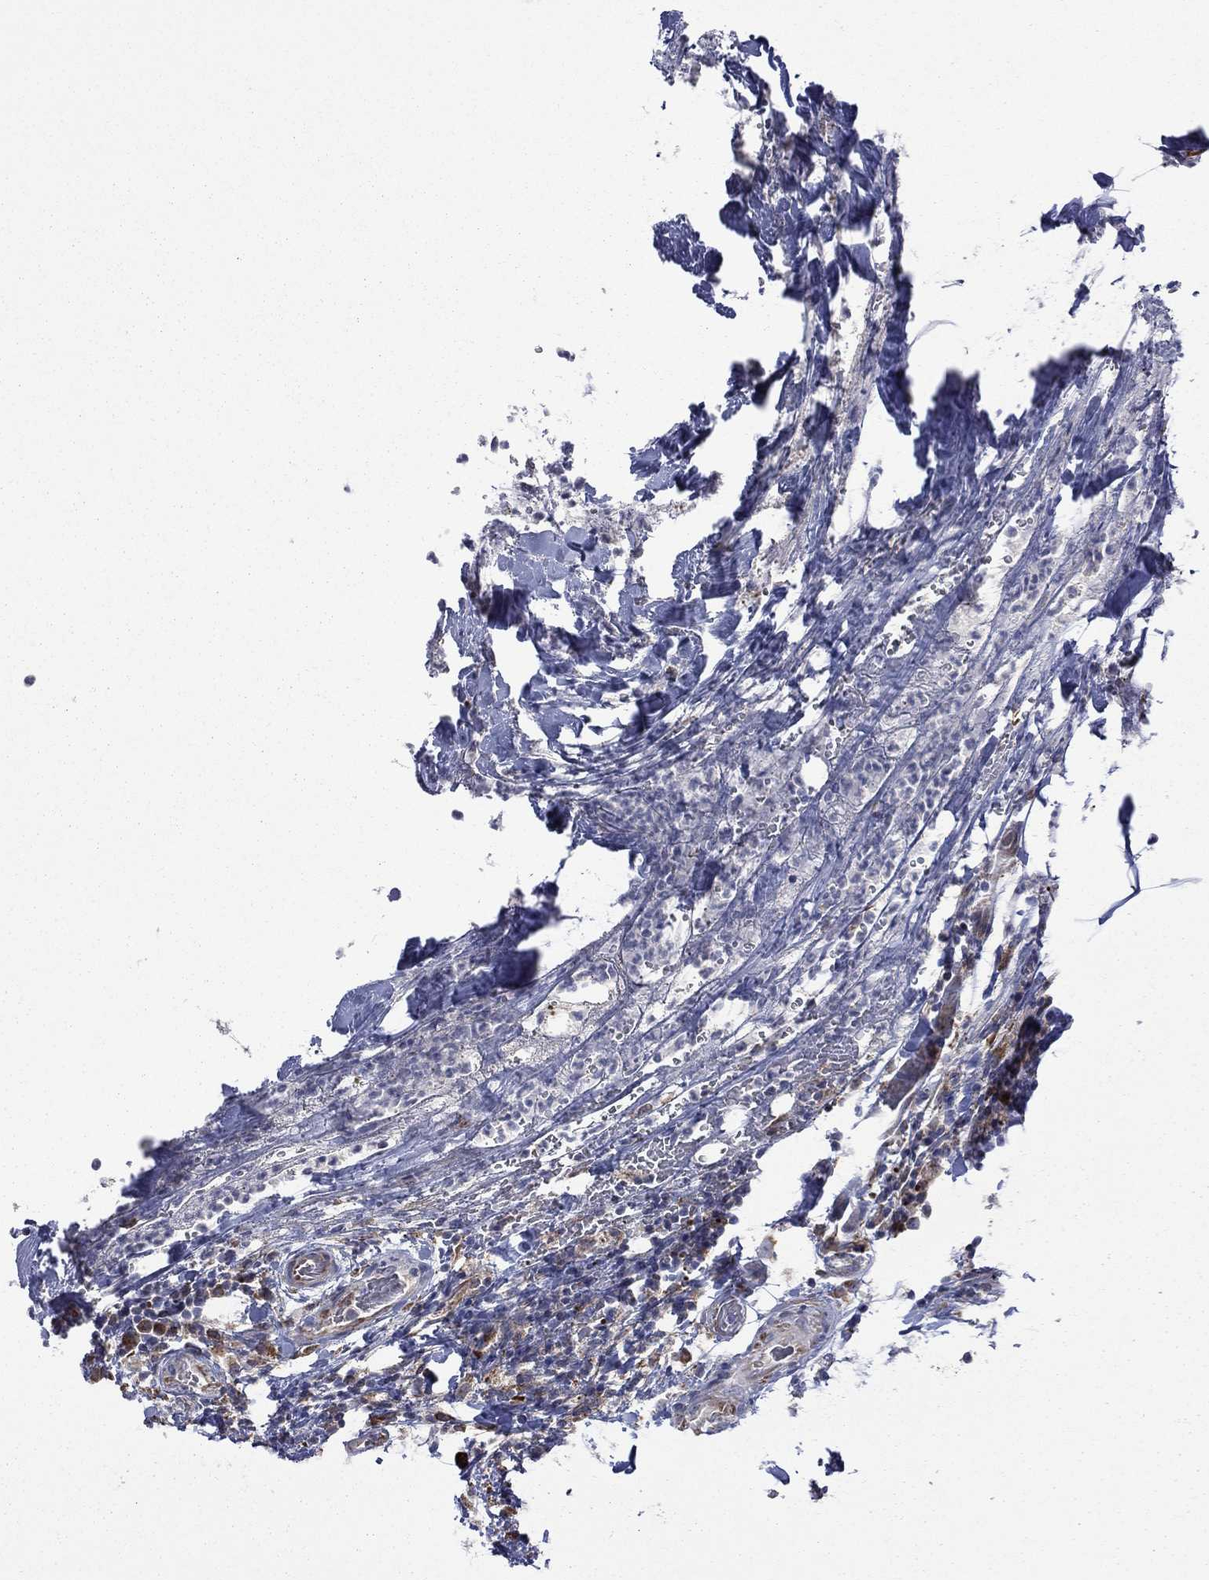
{"staining": {"intensity": "moderate", "quantity": "<25%", "location": "cytoplasmic/membranous"}, "tissue": "thyroid cancer", "cell_type": "Tumor cells", "image_type": "cancer", "snomed": [{"axis": "morphology", "description": "Papillary adenocarcinoma, NOS"}, {"axis": "topography", "description": "Thyroid gland"}], "caption": "Immunohistochemistry (DAB (3,3'-diaminobenzidine)) staining of thyroid cancer (papillary adenocarcinoma) shows moderate cytoplasmic/membranous protein expression in about <25% of tumor cells.", "gene": "C20orf96", "patient": {"sex": "male", "age": 61}}